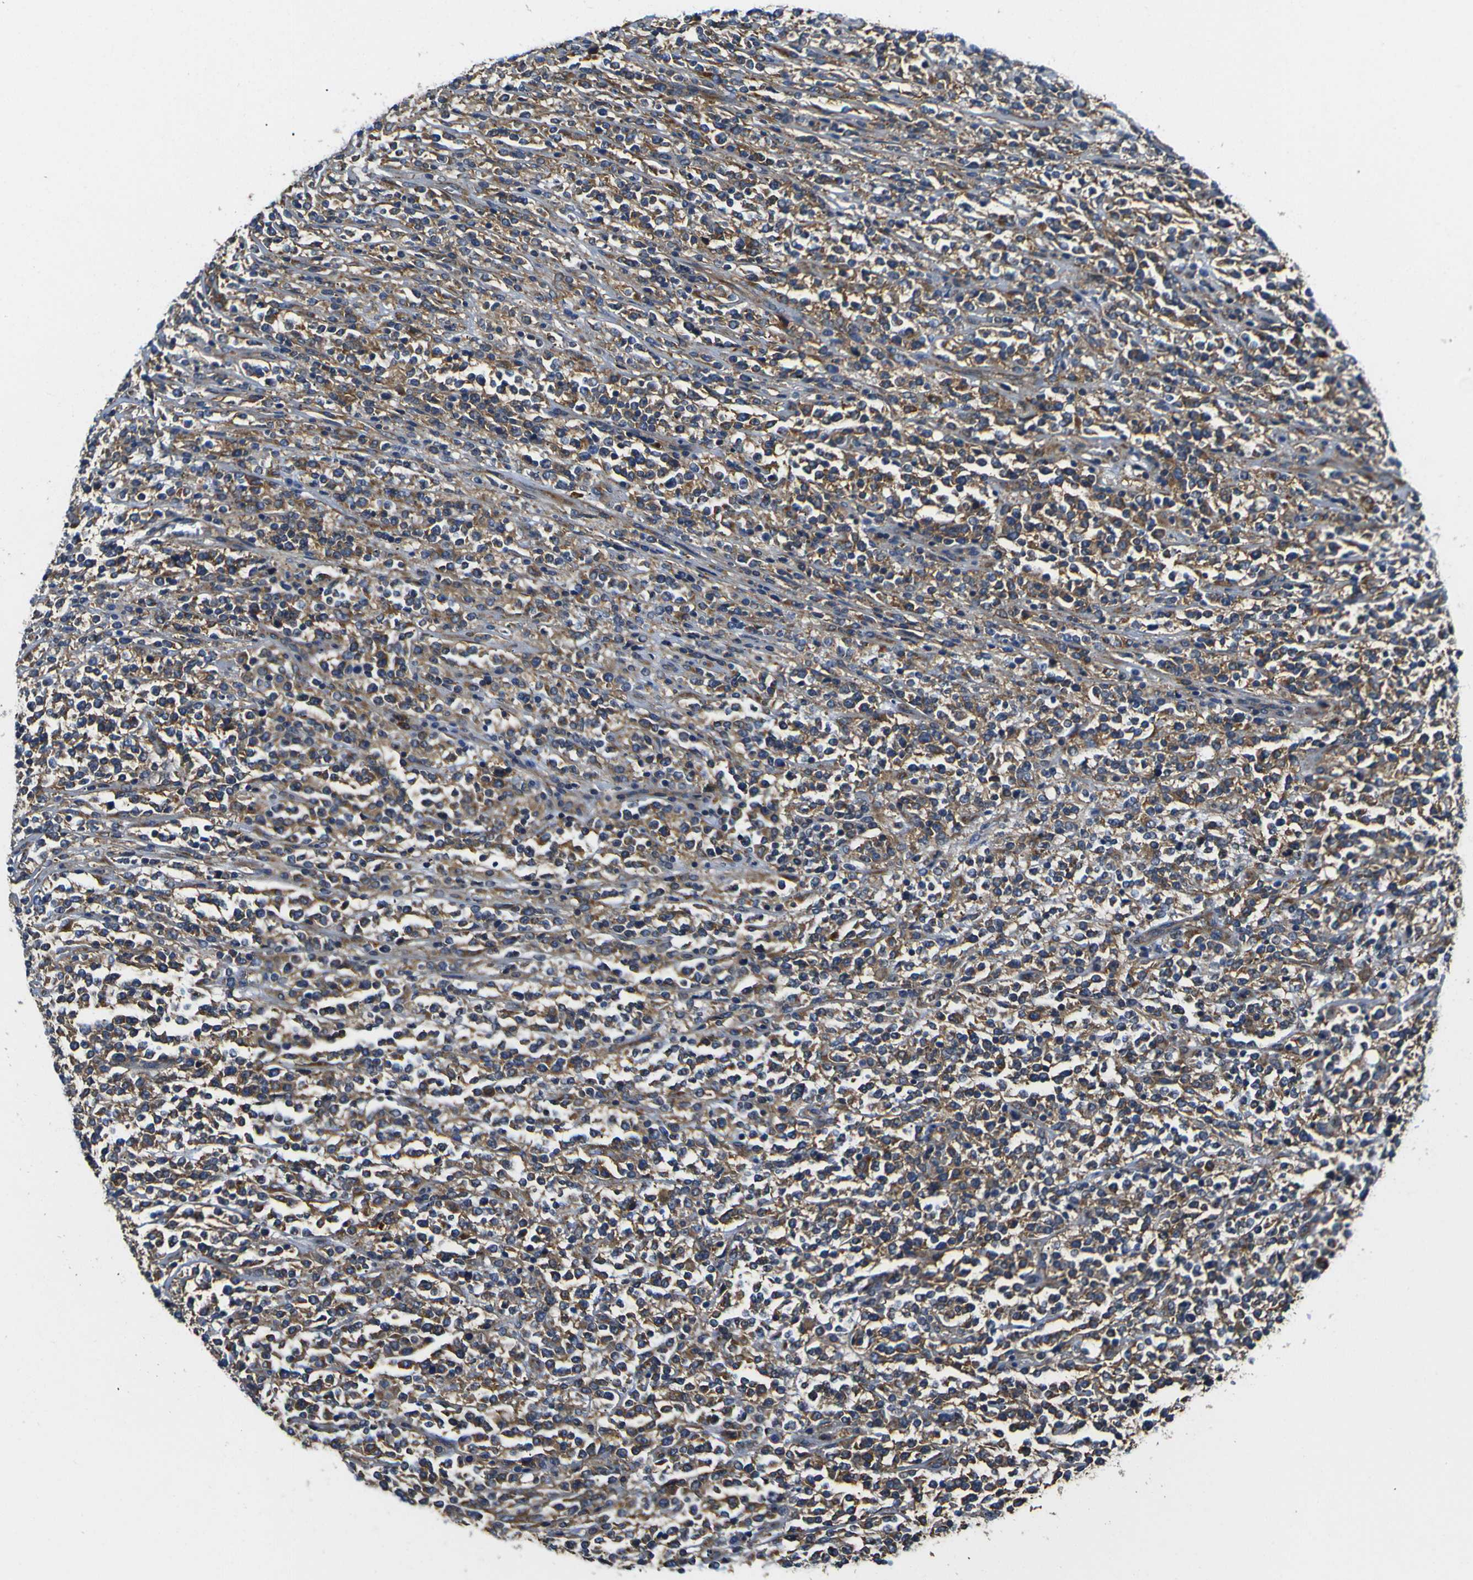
{"staining": {"intensity": "moderate", "quantity": ">75%", "location": "cytoplasmic/membranous"}, "tissue": "lymphoma", "cell_type": "Tumor cells", "image_type": "cancer", "snomed": [{"axis": "morphology", "description": "Malignant lymphoma, non-Hodgkin's type, High grade"}, {"axis": "topography", "description": "Soft tissue"}], "caption": "Brown immunohistochemical staining in human high-grade malignant lymphoma, non-Hodgkin's type shows moderate cytoplasmic/membranous positivity in approximately >75% of tumor cells.", "gene": "RPSA", "patient": {"sex": "male", "age": 18}}